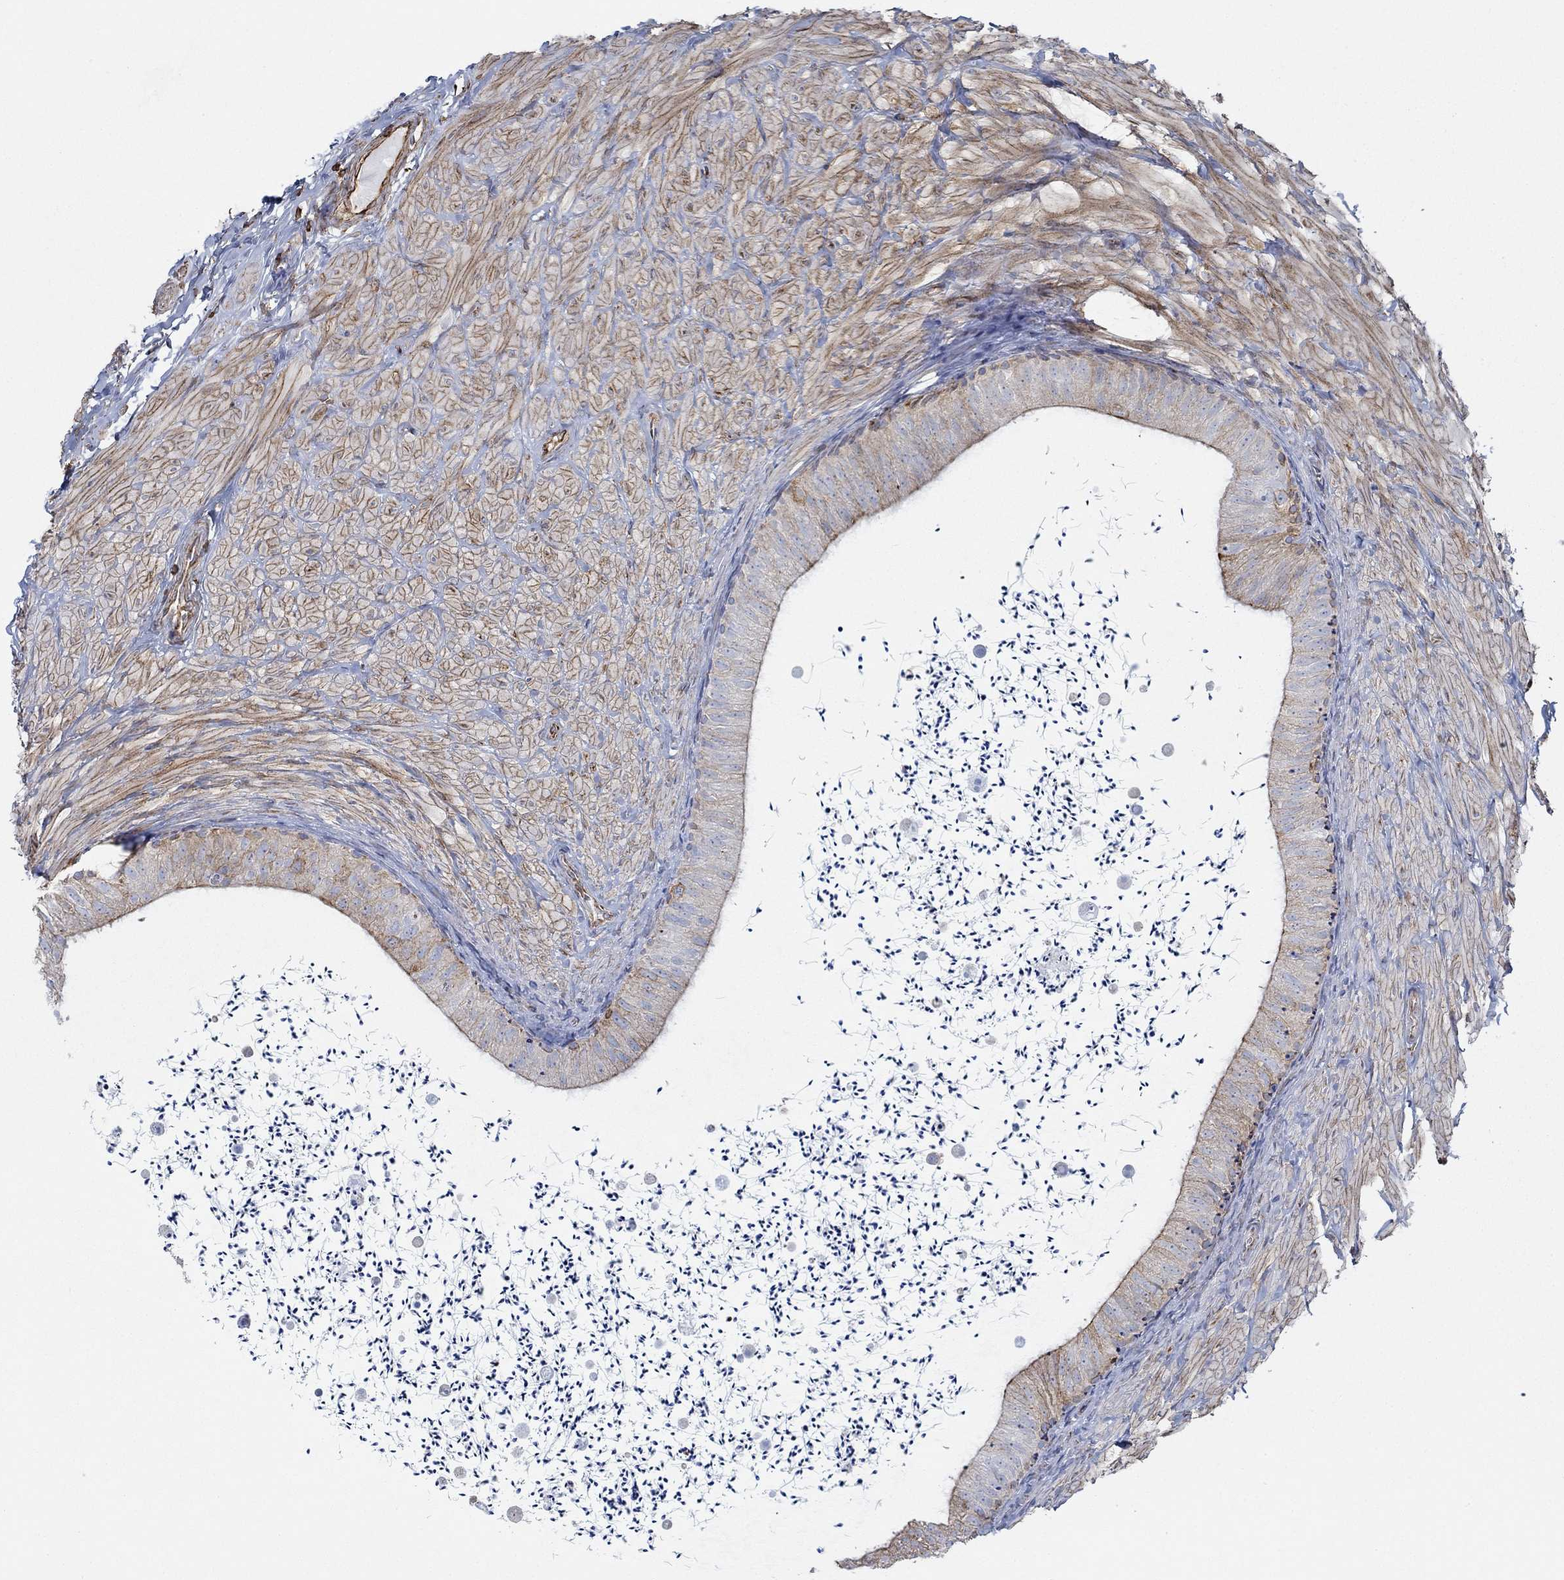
{"staining": {"intensity": "strong", "quantity": "<25%", "location": "cytoplasmic/membranous"}, "tissue": "epididymis", "cell_type": "Glandular cells", "image_type": "normal", "snomed": [{"axis": "morphology", "description": "Normal tissue, NOS"}, {"axis": "topography", "description": "Epididymis"}], "caption": "An immunohistochemistry (IHC) photomicrograph of normal tissue is shown. Protein staining in brown highlights strong cytoplasmic/membranous positivity in epididymis within glandular cells. (DAB IHC with brightfield microscopy, high magnification).", "gene": "STC2", "patient": {"sex": "male", "age": 32}}